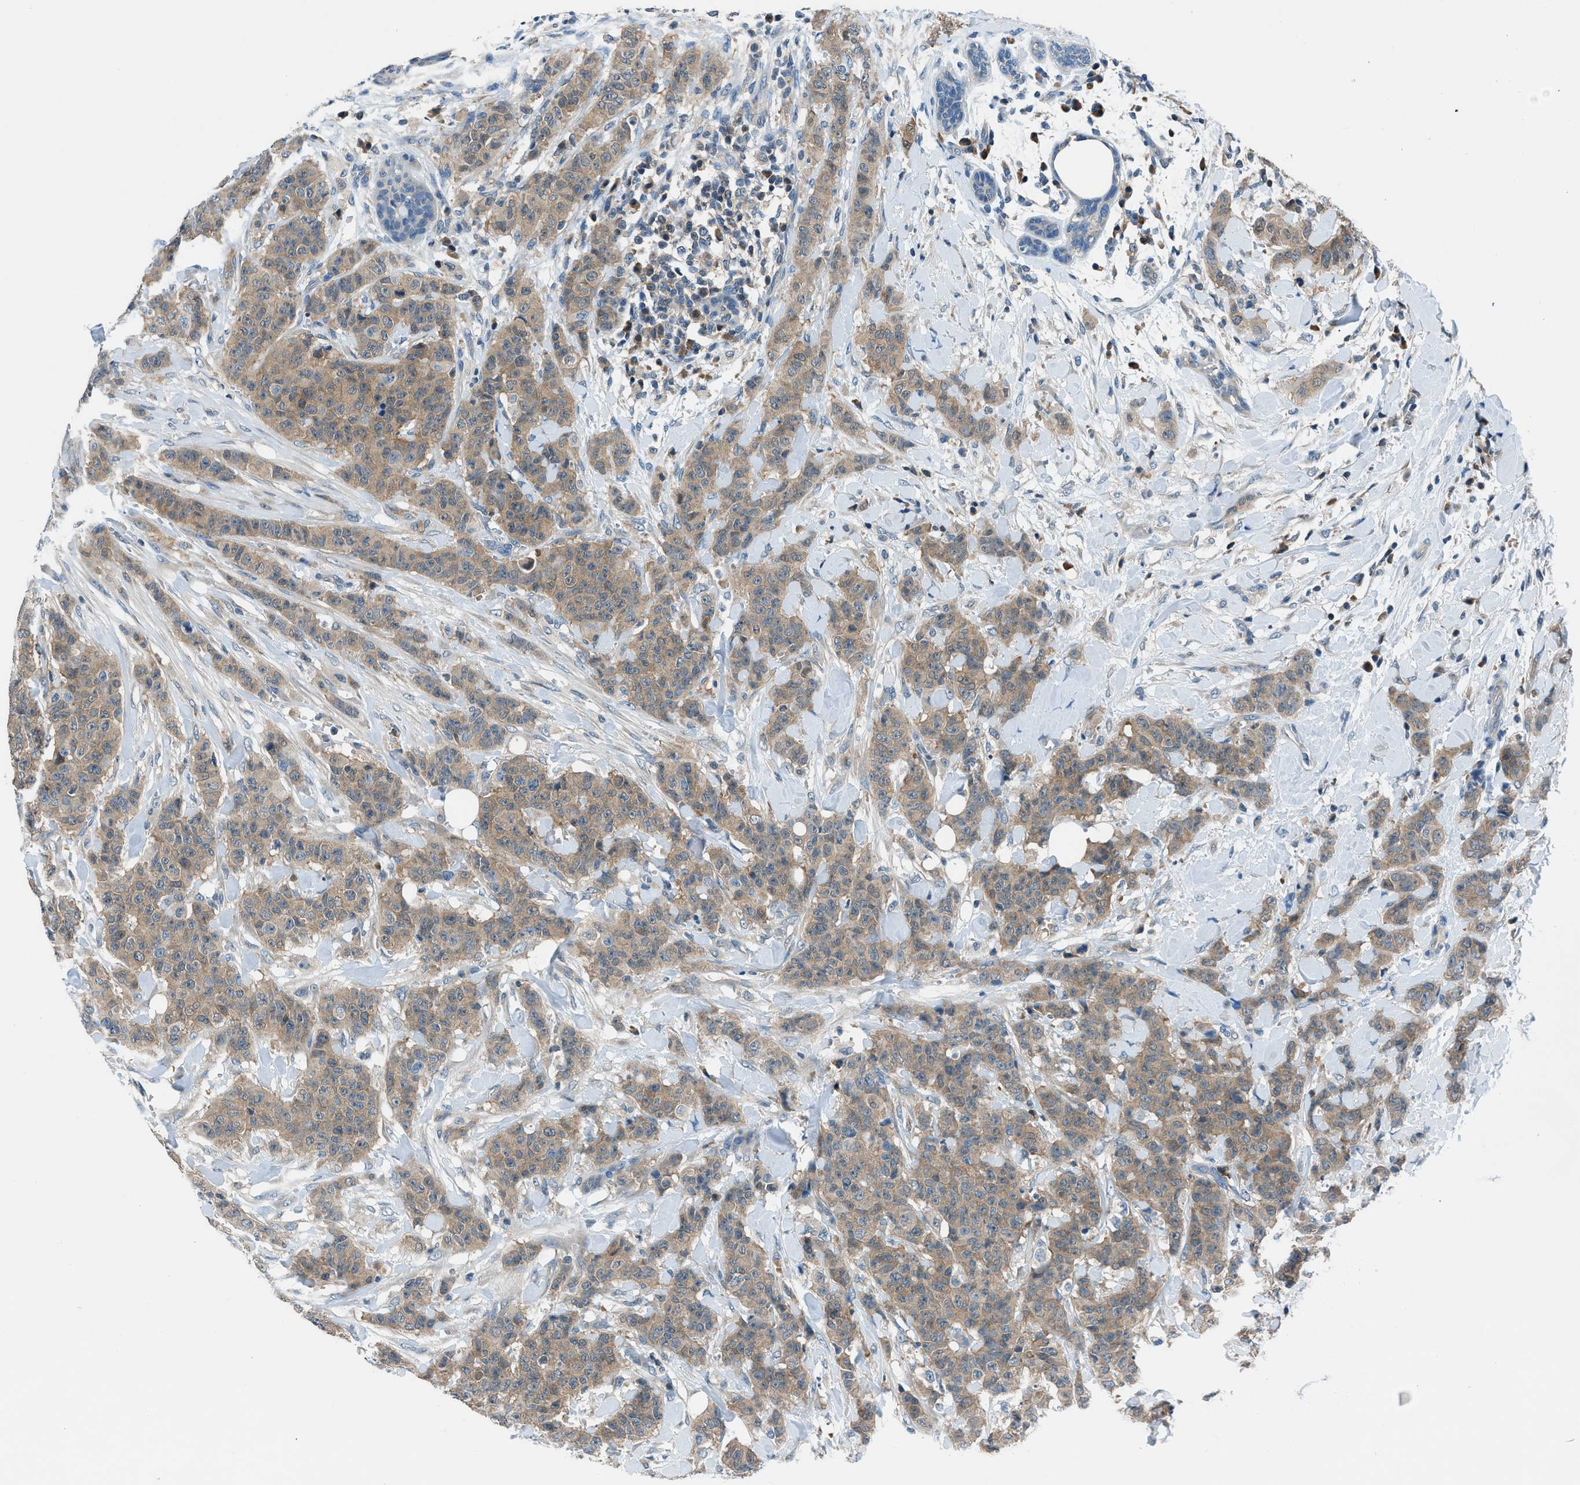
{"staining": {"intensity": "moderate", "quantity": ">75%", "location": "cytoplasmic/membranous"}, "tissue": "breast cancer", "cell_type": "Tumor cells", "image_type": "cancer", "snomed": [{"axis": "morphology", "description": "Normal tissue, NOS"}, {"axis": "morphology", "description": "Duct carcinoma"}, {"axis": "topography", "description": "Breast"}], "caption": "DAB immunohistochemical staining of human breast cancer exhibits moderate cytoplasmic/membranous protein staining in about >75% of tumor cells.", "gene": "ACP1", "patient": {"sex": "female", "age": 40}}